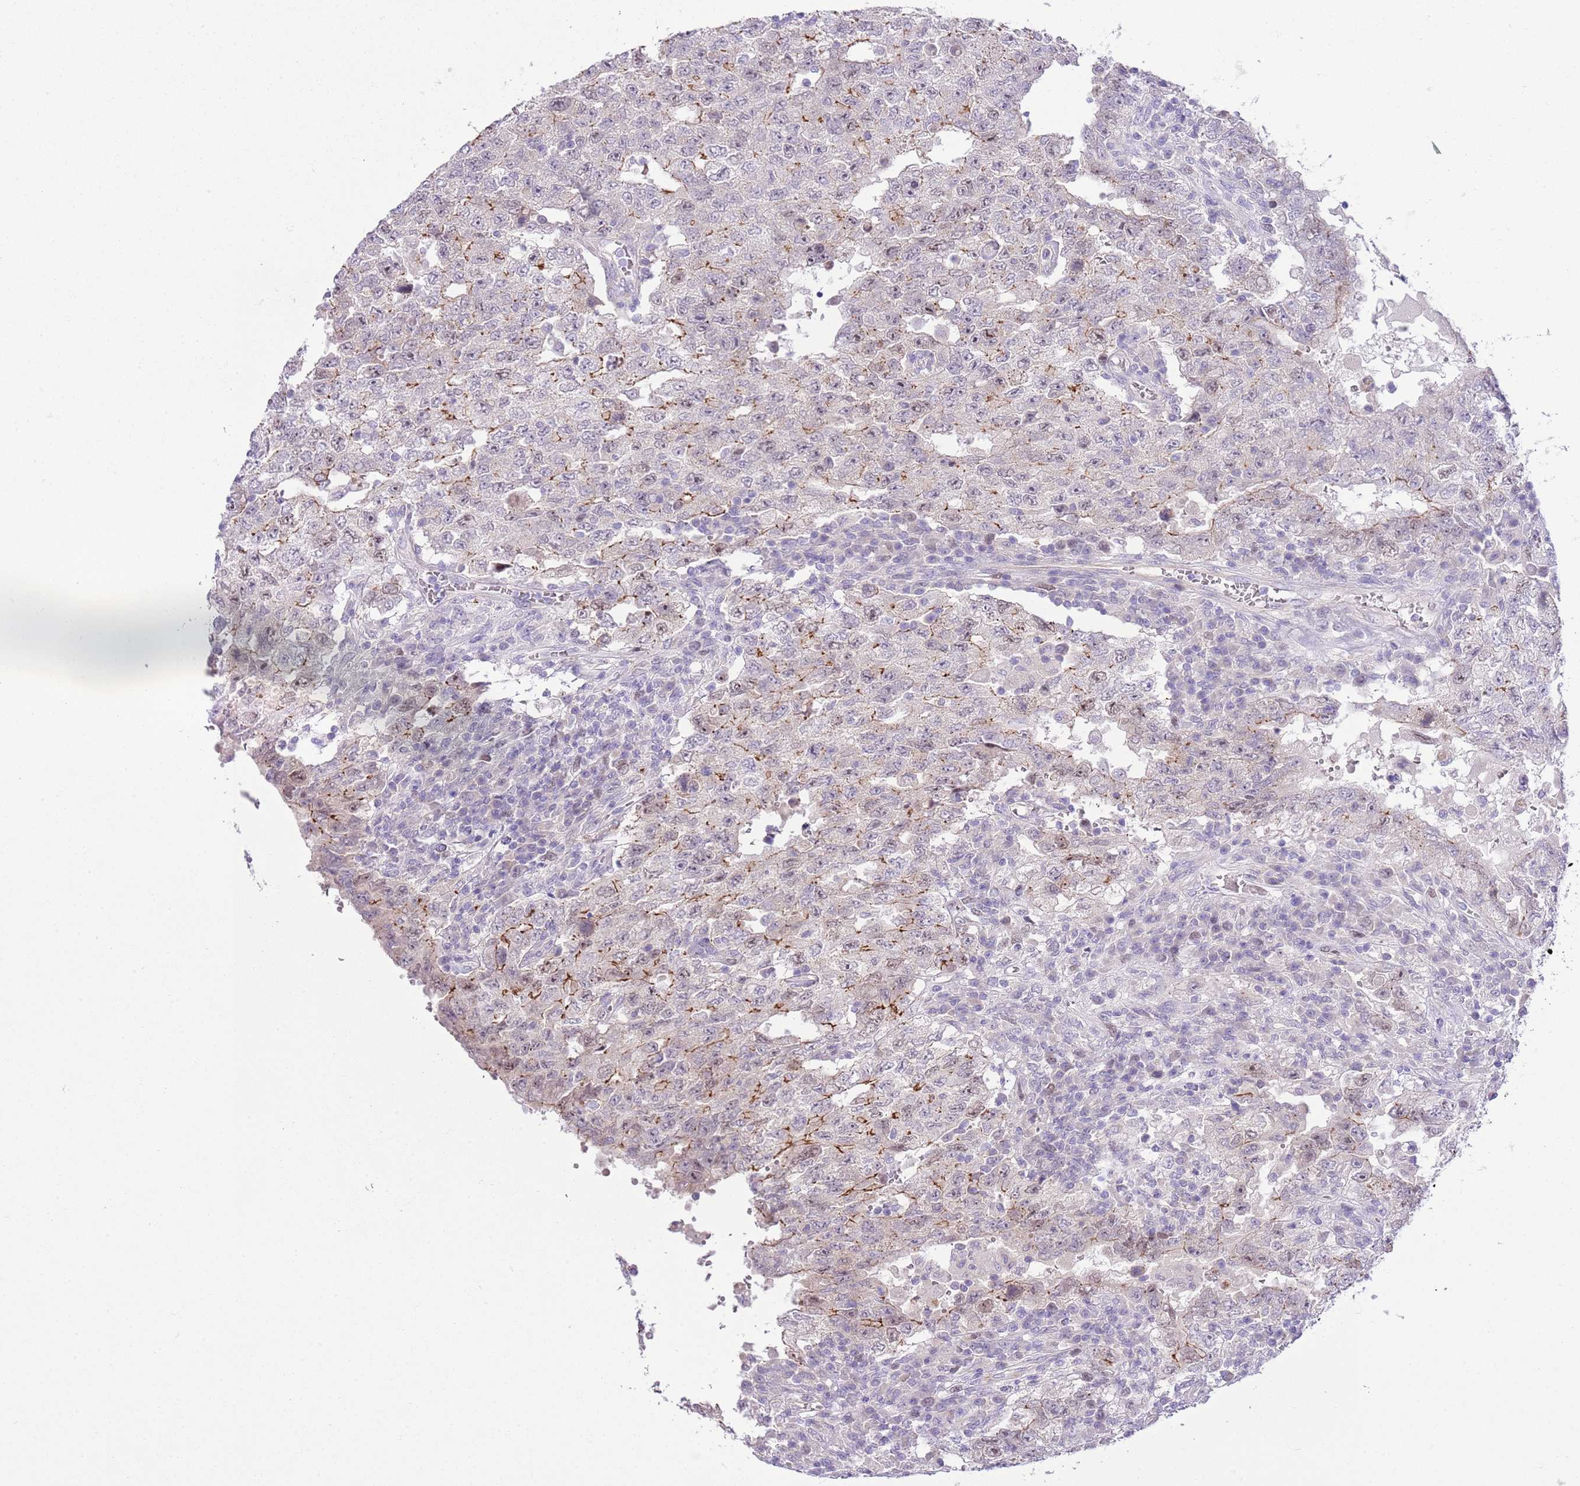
{"staining": {"intensity": "strong", "quantity": "<25%", "location": "cytoplasmic/membranous"}, "tissue": "testis cancer", "cell_type": "Tumor cells", "image_type": "cancer", "snomed": [{"axis": "morphology", "description": "Carcinoma, Embryonal, NOS"}, {"axis": "topography", "description": "Testis"}], "caption": "High-power microscopy captured an immunohistochemistry (IHC) histopathology image of testis cancer (embryonal carcinoma), revealing strong cytoplasmic/membranous positivity in approximately <25% of tumor cells.", "gene": "FBRSL1", "patient": {"sex": "male", "age": 26}}